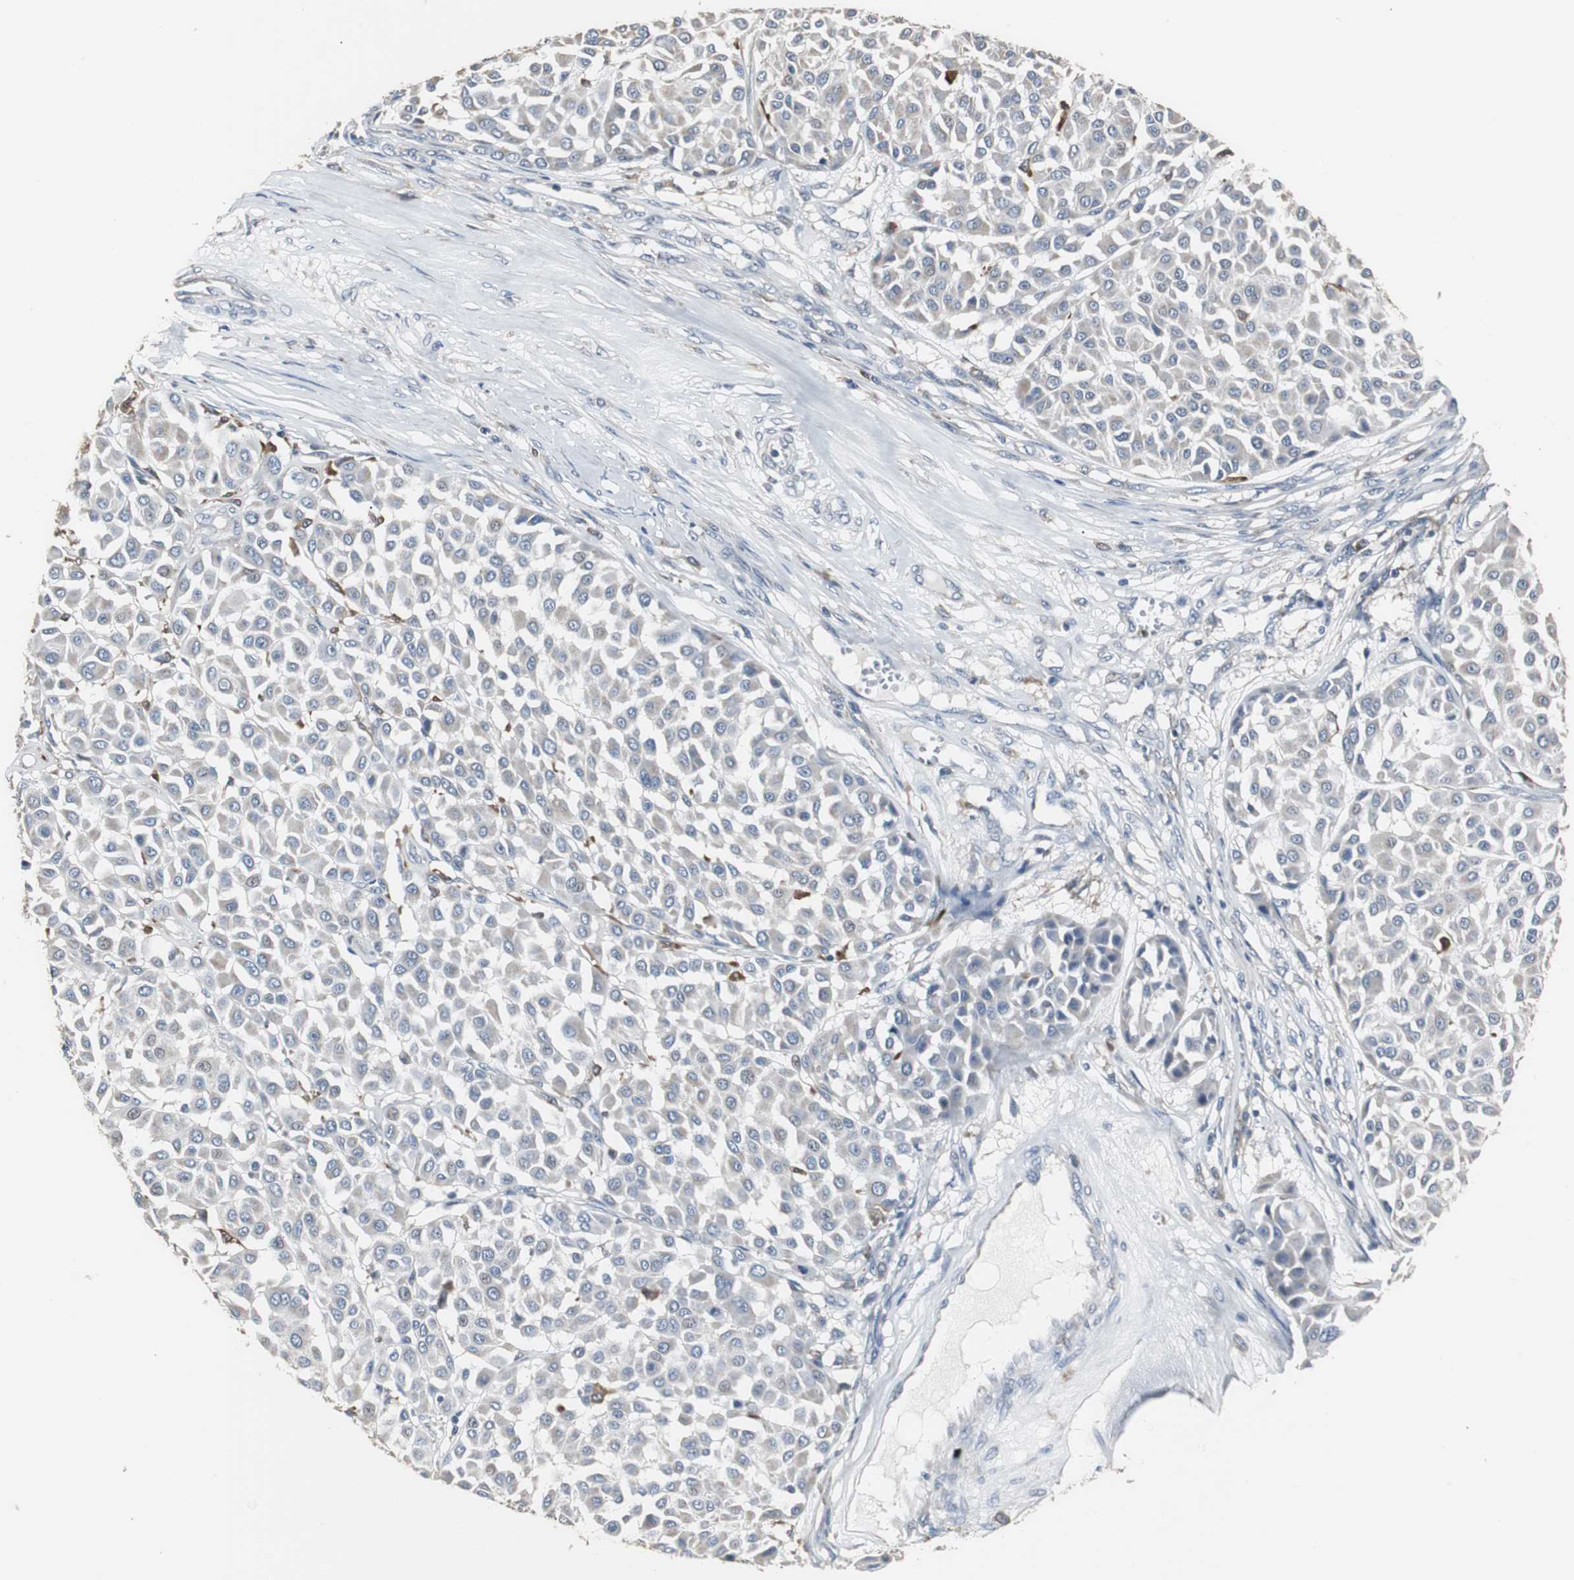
{"staining": {"intensity": "negative", "quantity": "none", "location": "none"}, "tissue": "melanoma", "cell_type": "Tumor cells", "image_type": "cancer", "snomed": [{"axis": "morphology", "description": "Malignant melanoma, Metastatic site"}, {"axis": "topography", "description": "Soft tissue"}], "caption": "An IHC micrograph of malignant melanoma (metastatic site) is shown. There is no staining in tumor cells of malignant melanoma (metastatic site).", "gene": "NCF2", "patient": {"sex": "male", "age": 41}}